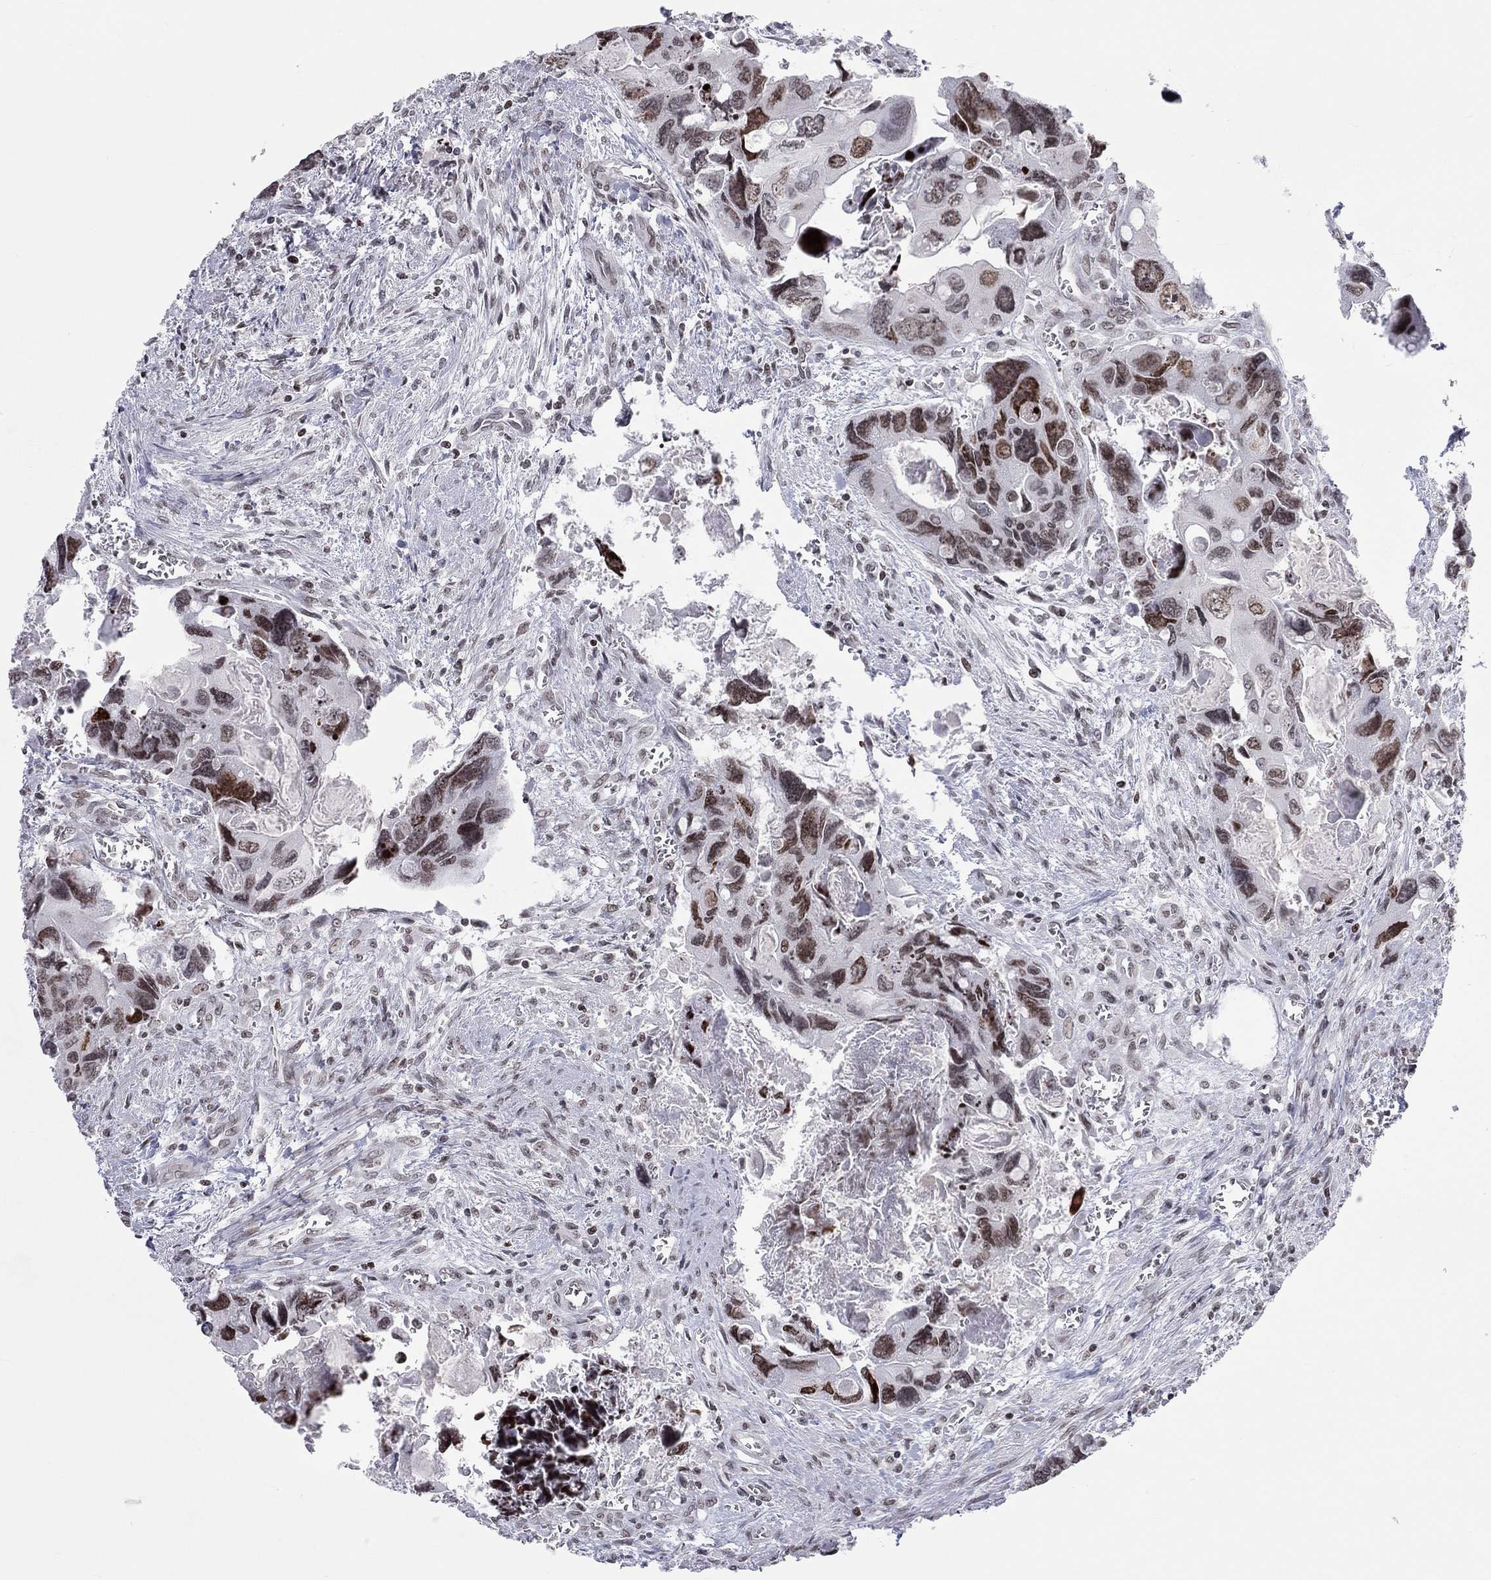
{"staining": {"intensity": "moderate", "quantity": "25%-75%", "location": "nuclear"}, "tissue": "colorectal cancer", "cell_type": "Tumor cells", "image_type": "cancer", "snomed": [{"axis": "morphology", "description": "Adenocarcinoma, NOS"}, {"axis": "topography", "description": "Rectum"}], "caption": "Protein staining reveals moderate nuclear staining in approximately 25%-75% of tumor cells in colorectal adenocarcinoma. The staining was performed using DAB, with brown indicating positive protein expression. Nuclei are stained blue with hematoxylin.", "gene": "H2AX", "patient": {"sex": "male", "age": 62}}